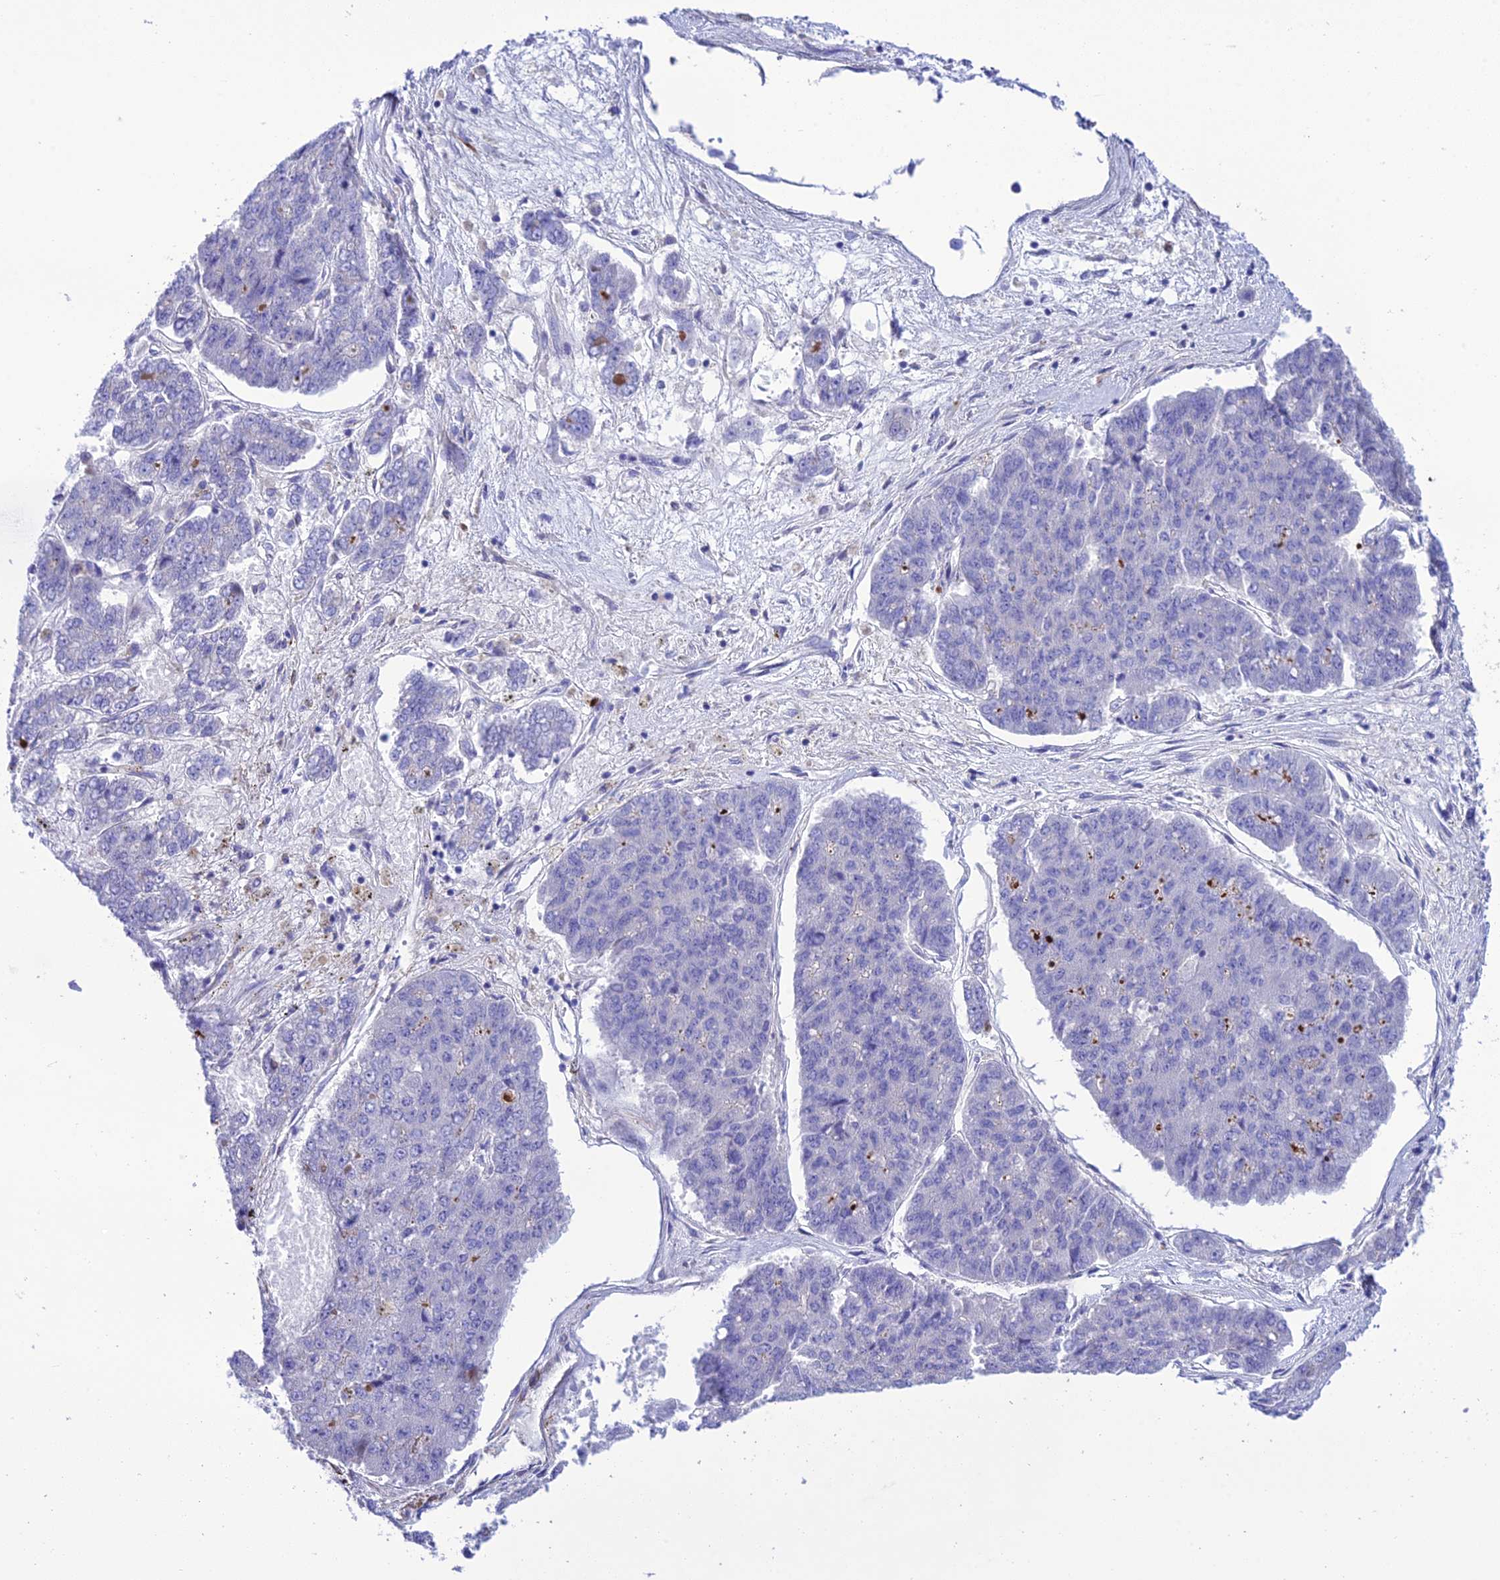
{"staining": {"intensity": "negative", "quantity": "none", "location": "none"}, "tissue": "pancreatic cancer", "cell_type": "Tumor cells", "image_type": "cancer", "snomed": [{"axis": "morphology", "description": "Adenocarcinoma, NOS"}, {"axis": "topography", "description": "Pancreas"}], "caption": "DAB (3,3'-diaminobenzidine) immunohistochemical staining of human pancreatic adenocarcinoma reveals no significant staining in tumor cells.", "gene": "FRA10AC1", "patient": {"sex": "male", "age": 50}}